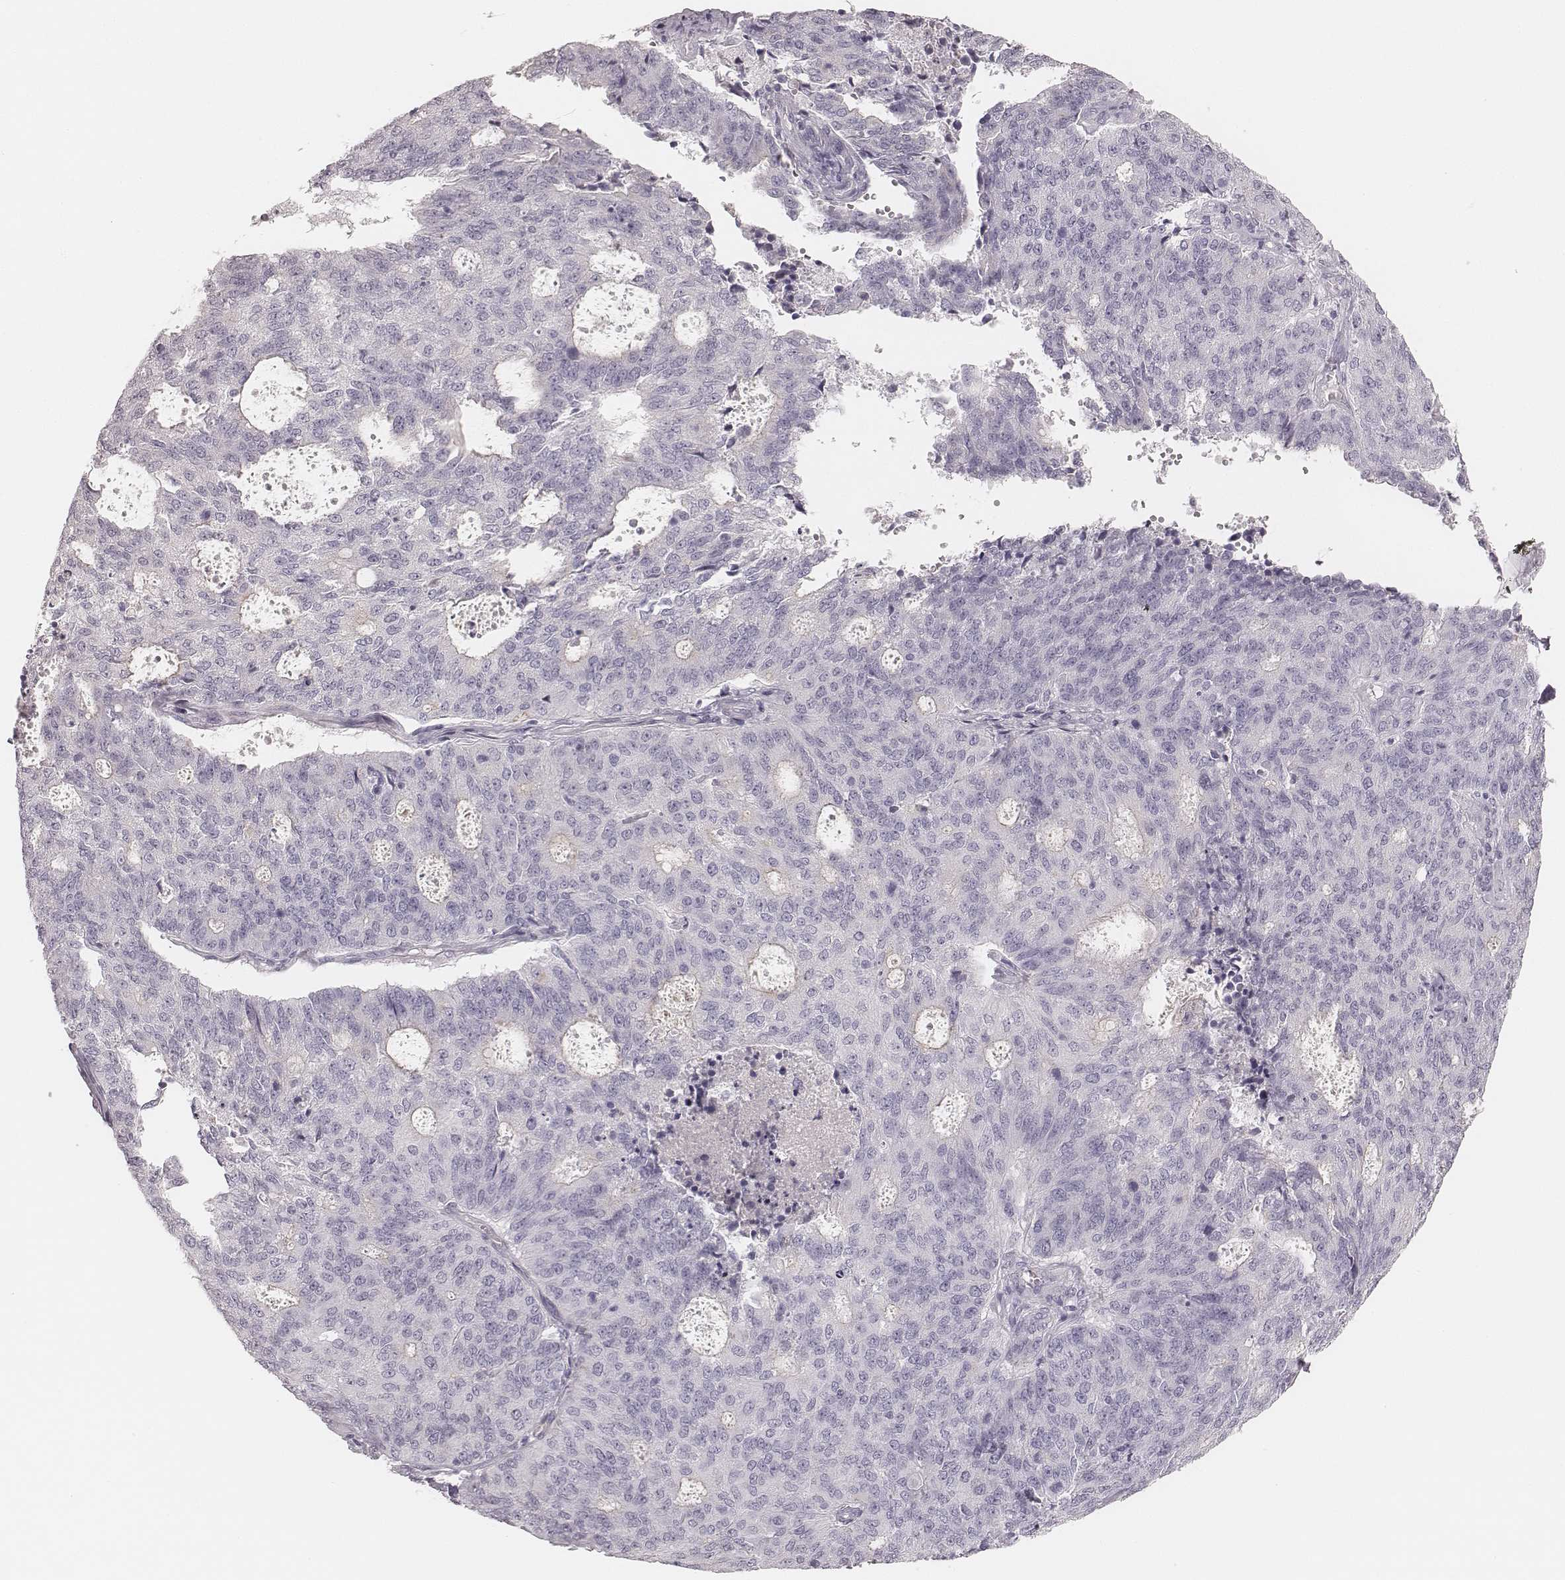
{"staining": {"intensity": "negative", "quantity": "none", "location": "none"}, "tissue": "endometrial cancer", "cell_type": "Tumor cells", "image_type": "cancer", "snomed": [{"axis": "morphology", "description": "Adenocarcinoma, NOS"}, {"axis": "topography", "description": "Endometrium"}], "caption": "An image of human endometrial adenocarcinoma is negative for staining in tumor cells.", "gene": "HNF4G", "patient": {"sex": "female", "age": 82}}